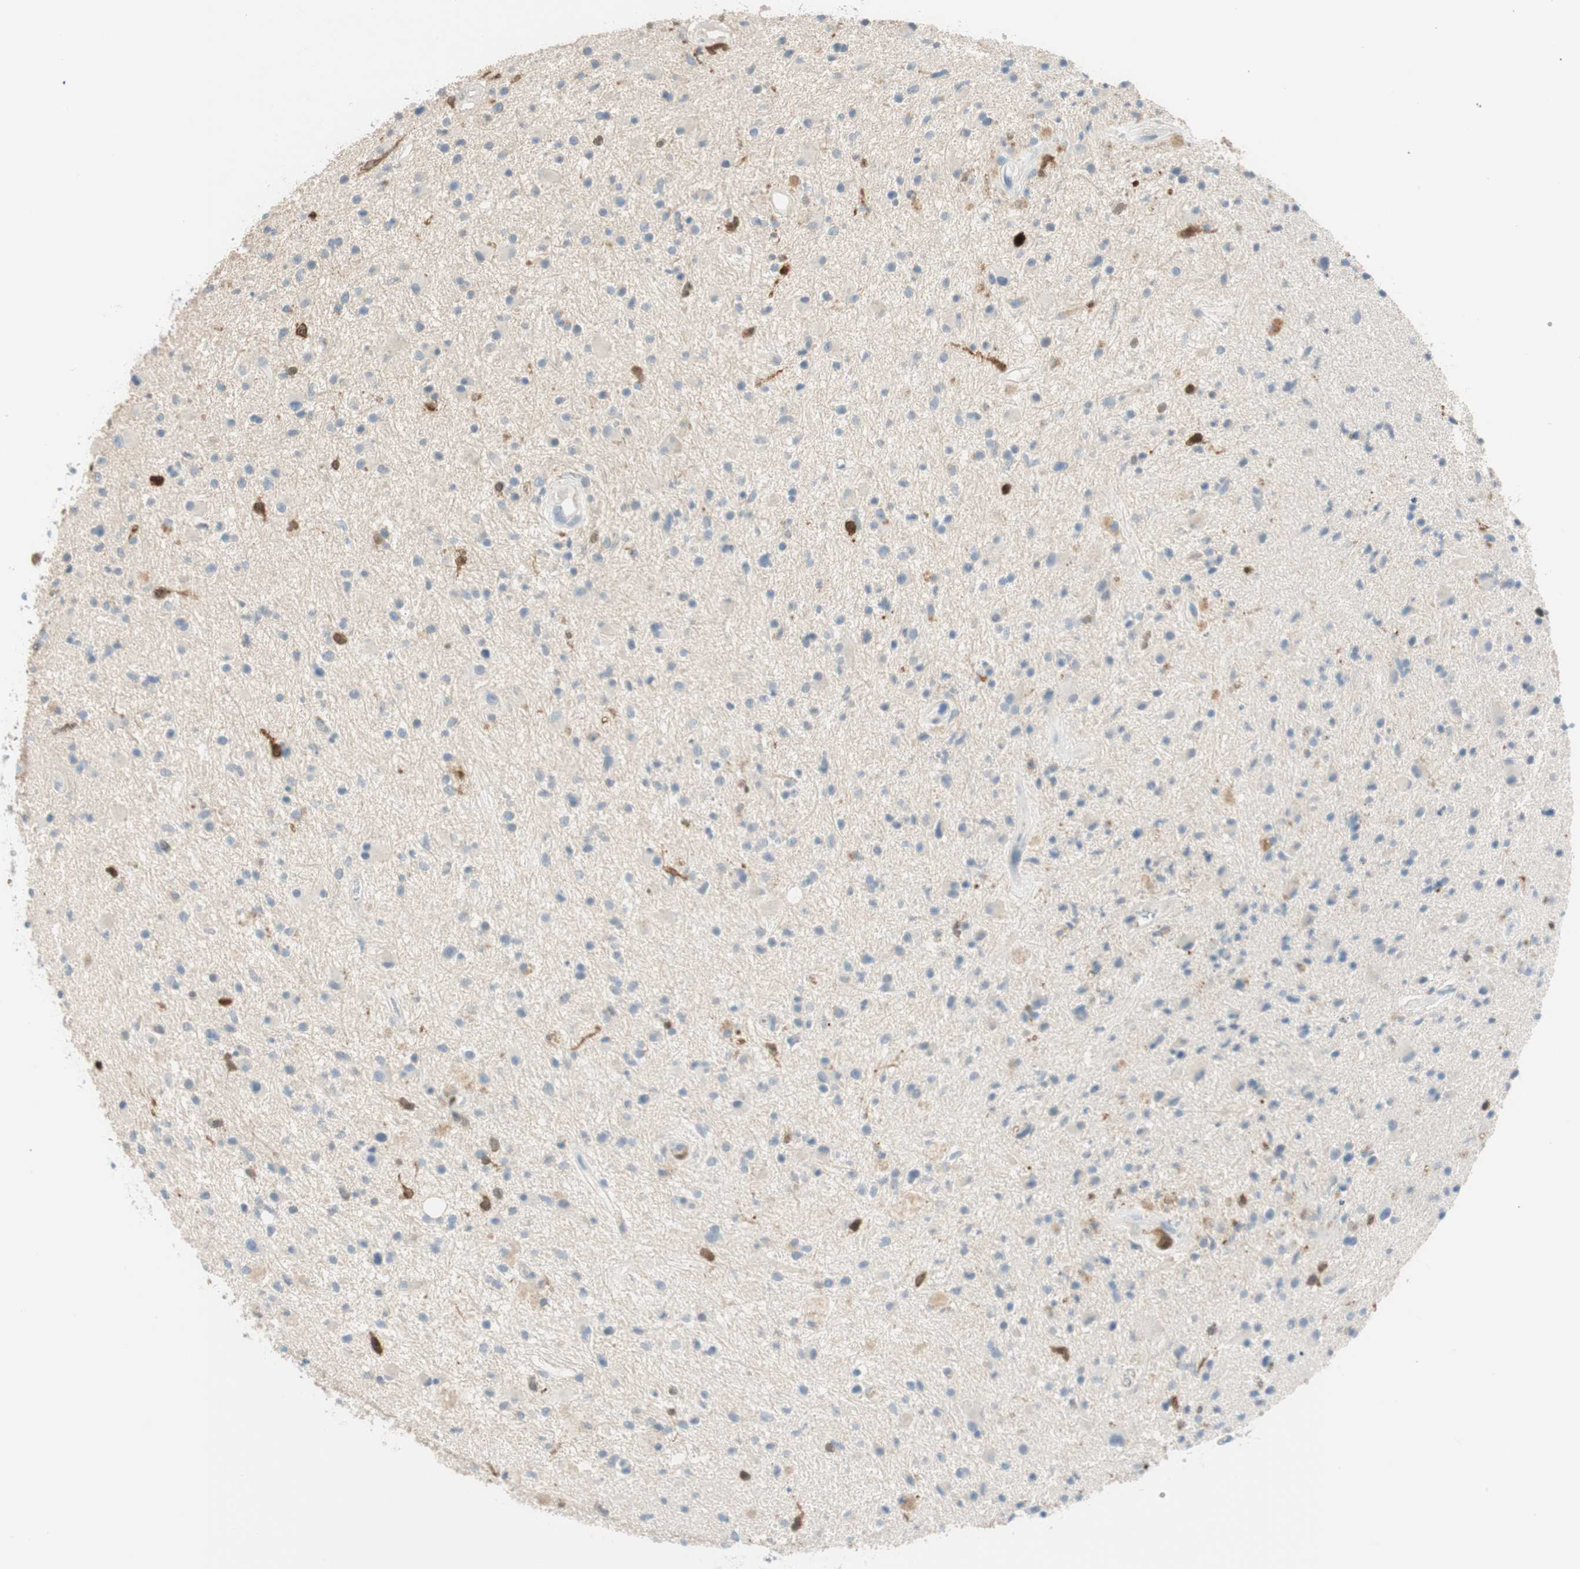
{"staining": {"intensity": "moderate", "quantity": "<25%", "location": "cytoplasmic/membranous"}, "tissue": "glioma", "cell_type": "Tumor cells", "image_type": "cancer", "snomed": [{"axis": "morphology", "description": "Glioma, malignant, High grade"}, {"axis": "topography", "description": "Brain"}], "caption": "Immunohistochemistry staining of glioma, which demonstrates low levels of moderate cytoplasmic/membranous positivity in about <25% of tumor cells indicating moderate cytoplasmic/membranous protein positivity. The staining was performed using DAB (3,3'-diaminobenzidine) (brown) for protein detection and nuclei were counterstained in hematoxylin (blue).", "gene": "PTTG1", "patient": {"sex": "male", "age": 33}}